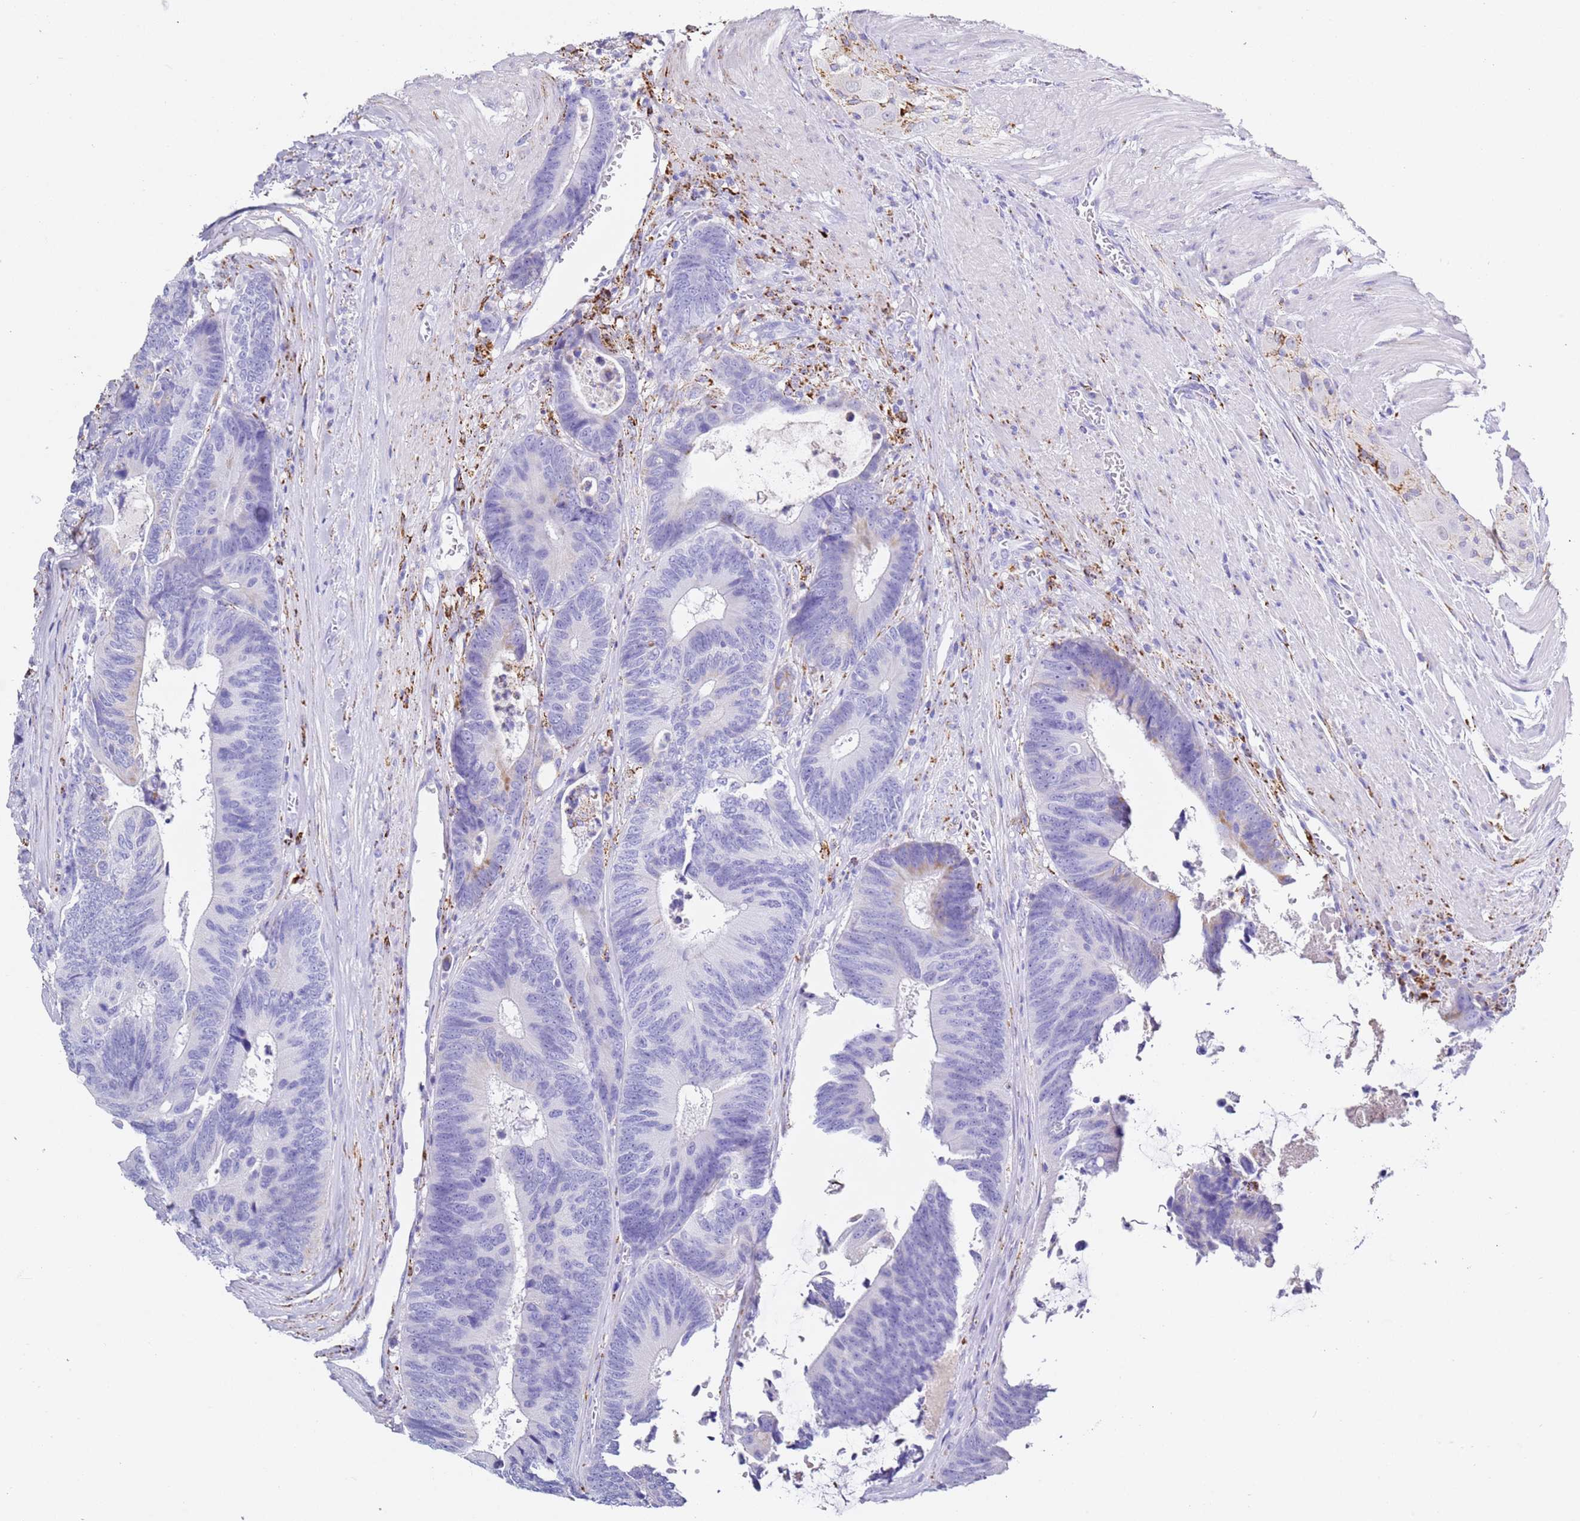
{"staining": {"intensity": "negative", "quantity": "none", "location": "none"}, "tissue": "colorectal cancer", "cell_type": "Tumor cells", "image_type": "cancer", "snomed": [{"axis": "morphology", "description": "Adenocarcinoma, NOS"}, {"axis": "topography", "description": "Colon"}], "caption": "Micrograph shows no significant protein expression in tumor cells of colorectal cancer (adenocarcinoma).", "gene": "PTBP2", "patient": {"sex": "male", "age": 87}}